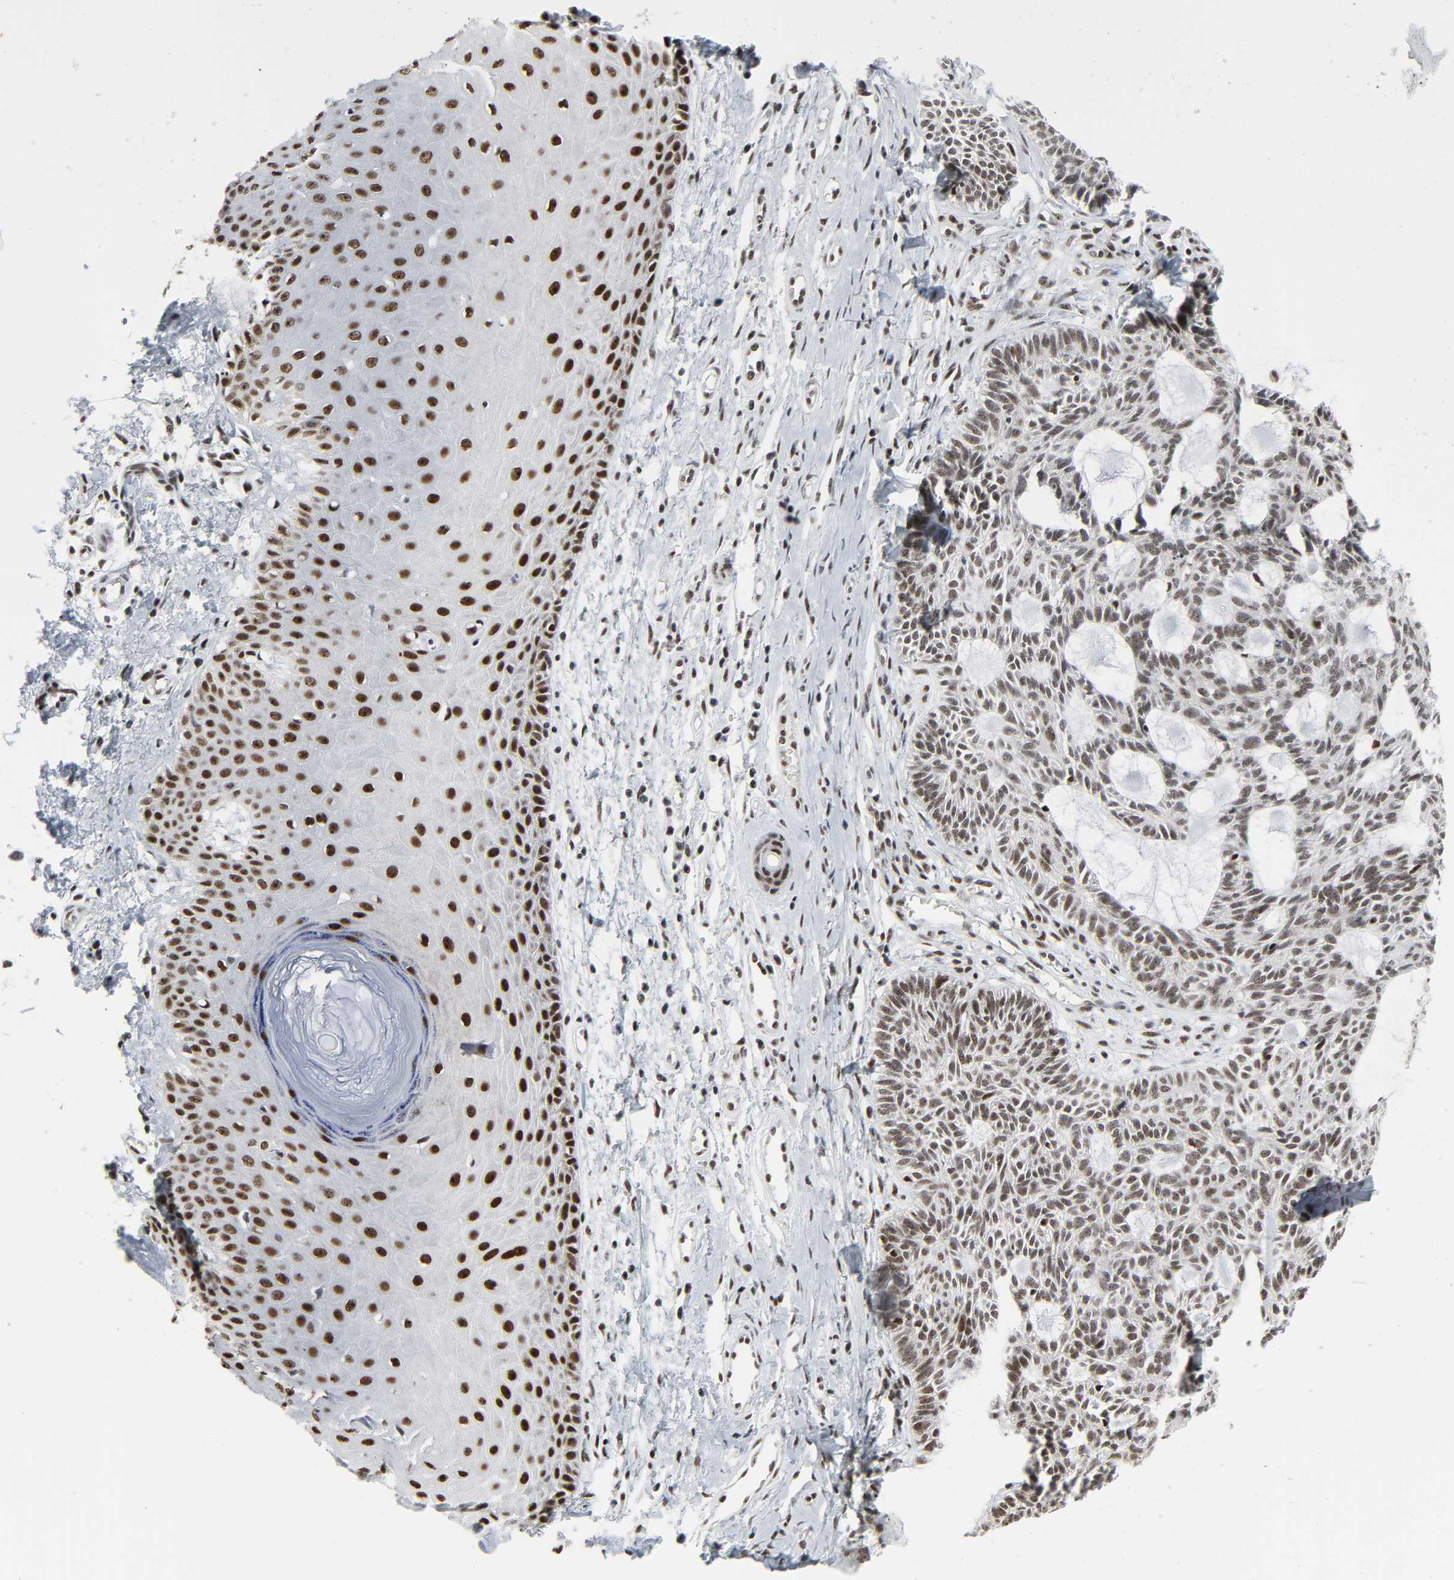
{"staining": {"intensity": "strong", "quantity": ">75%", "location": "nuclear"}, "tissue": "skin cancer", "cell_type": "Tumor cells", "image_type": "cancer", "snomed": [{"axis": "morphology", "description": "Basal cell carcinoma"}, {"axis": "topography", "description": "Skin"}], "caption": "The image shows a brown stain indicating the presence of a protein in the nuclear of tumor cells in skin basal cell carcinoma.", "gene": "CDK7", "patient": {"sex": "male", "age": 67}}